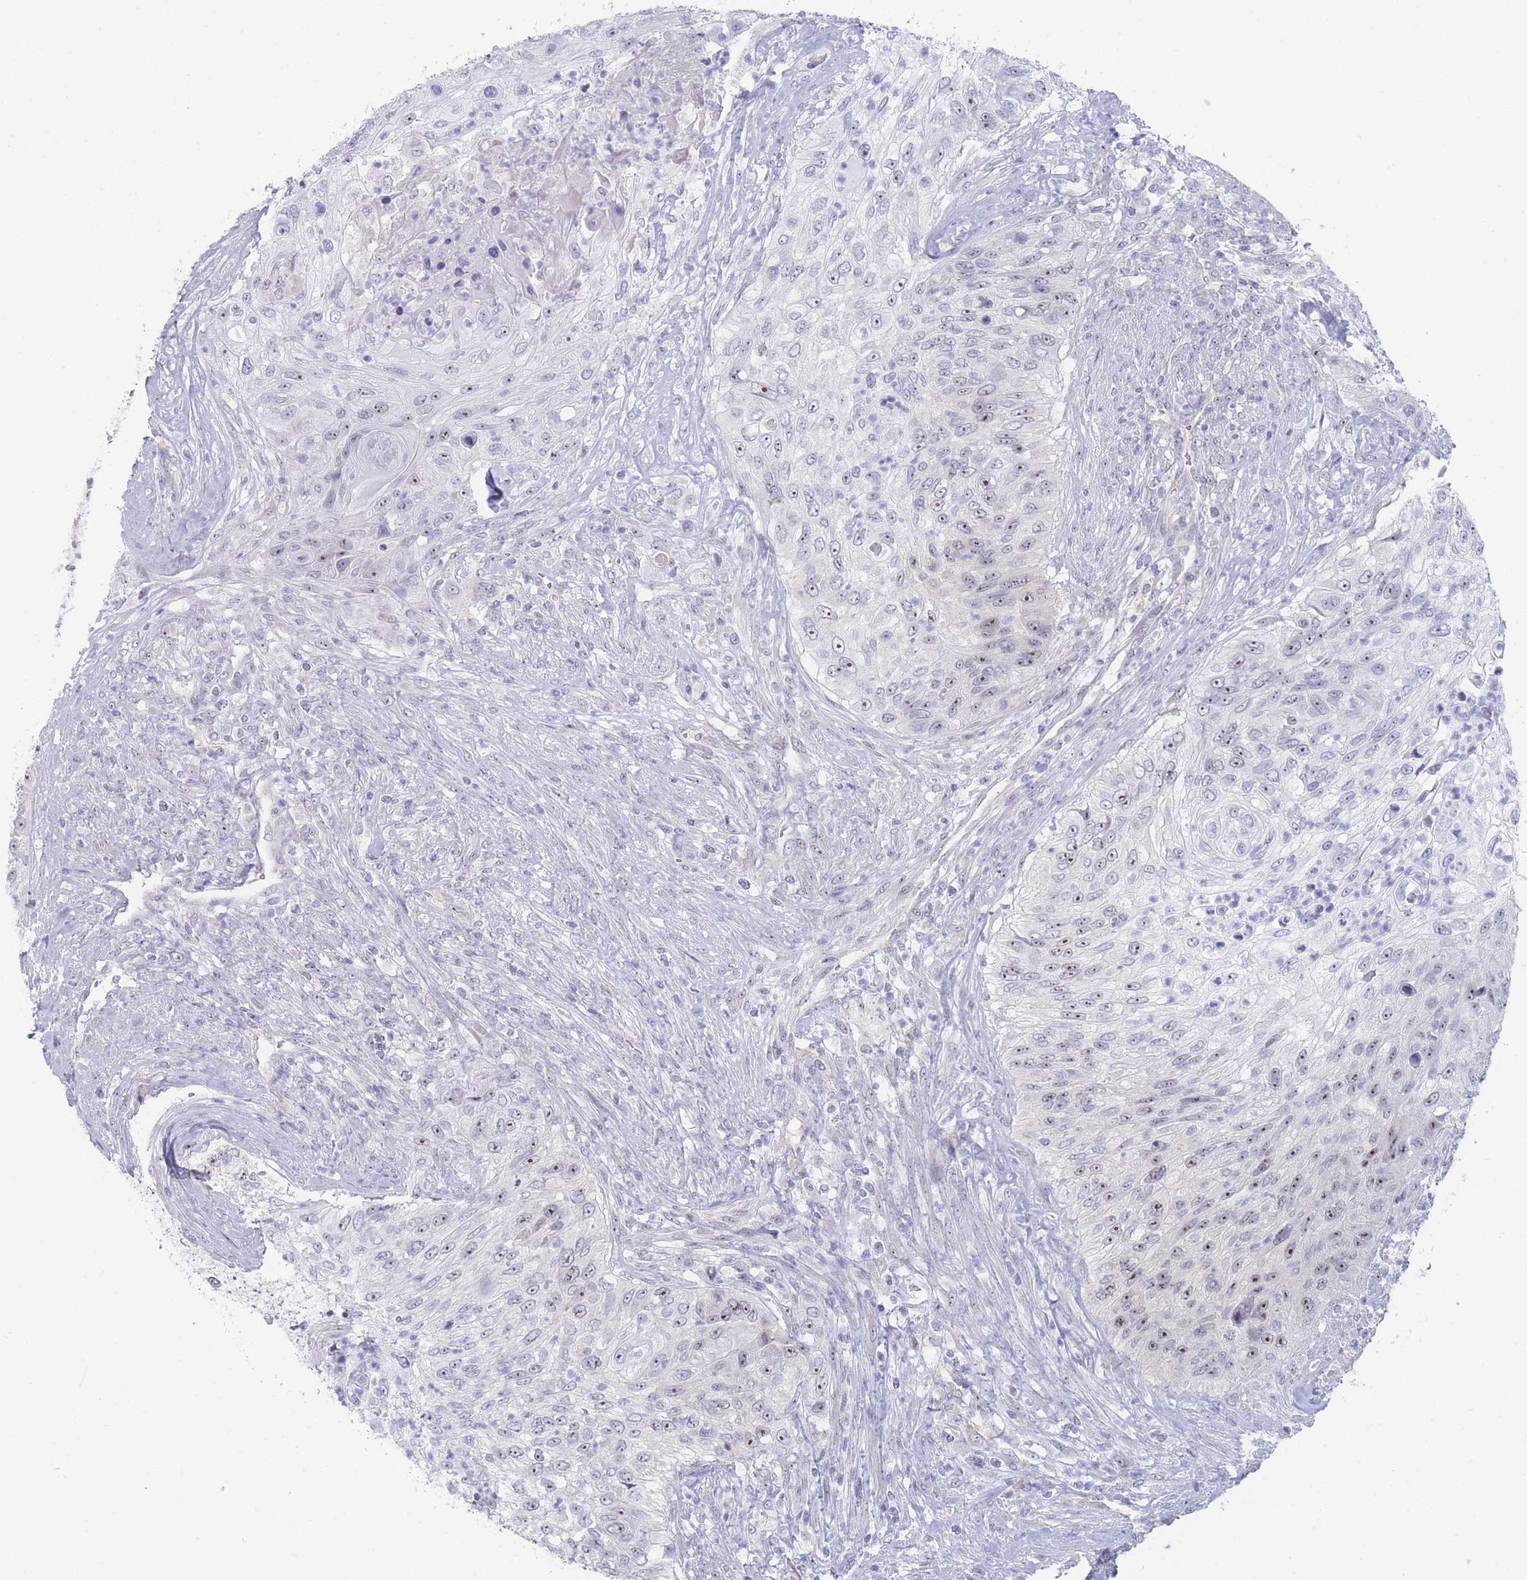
{"staining": {"intensity": "weak", "quantity": "<25%", "location": "nuclear"}, "tissue": "urothelial cancer", "cell_type": "Tumor cells", "image_type": "cancer", "snomed": [{"axis": "morphology", "description": "Urothelial carcinoma, High grade"}, {"axis": "topography", "description": "Urinary bladder"}], "caption": "This is an immunohistochemistry histopathology image of human urothelial cancer. There is no staining in tumor cells.", "gene": "RNF8", "patient": {"sex": "female", "age": 60}}